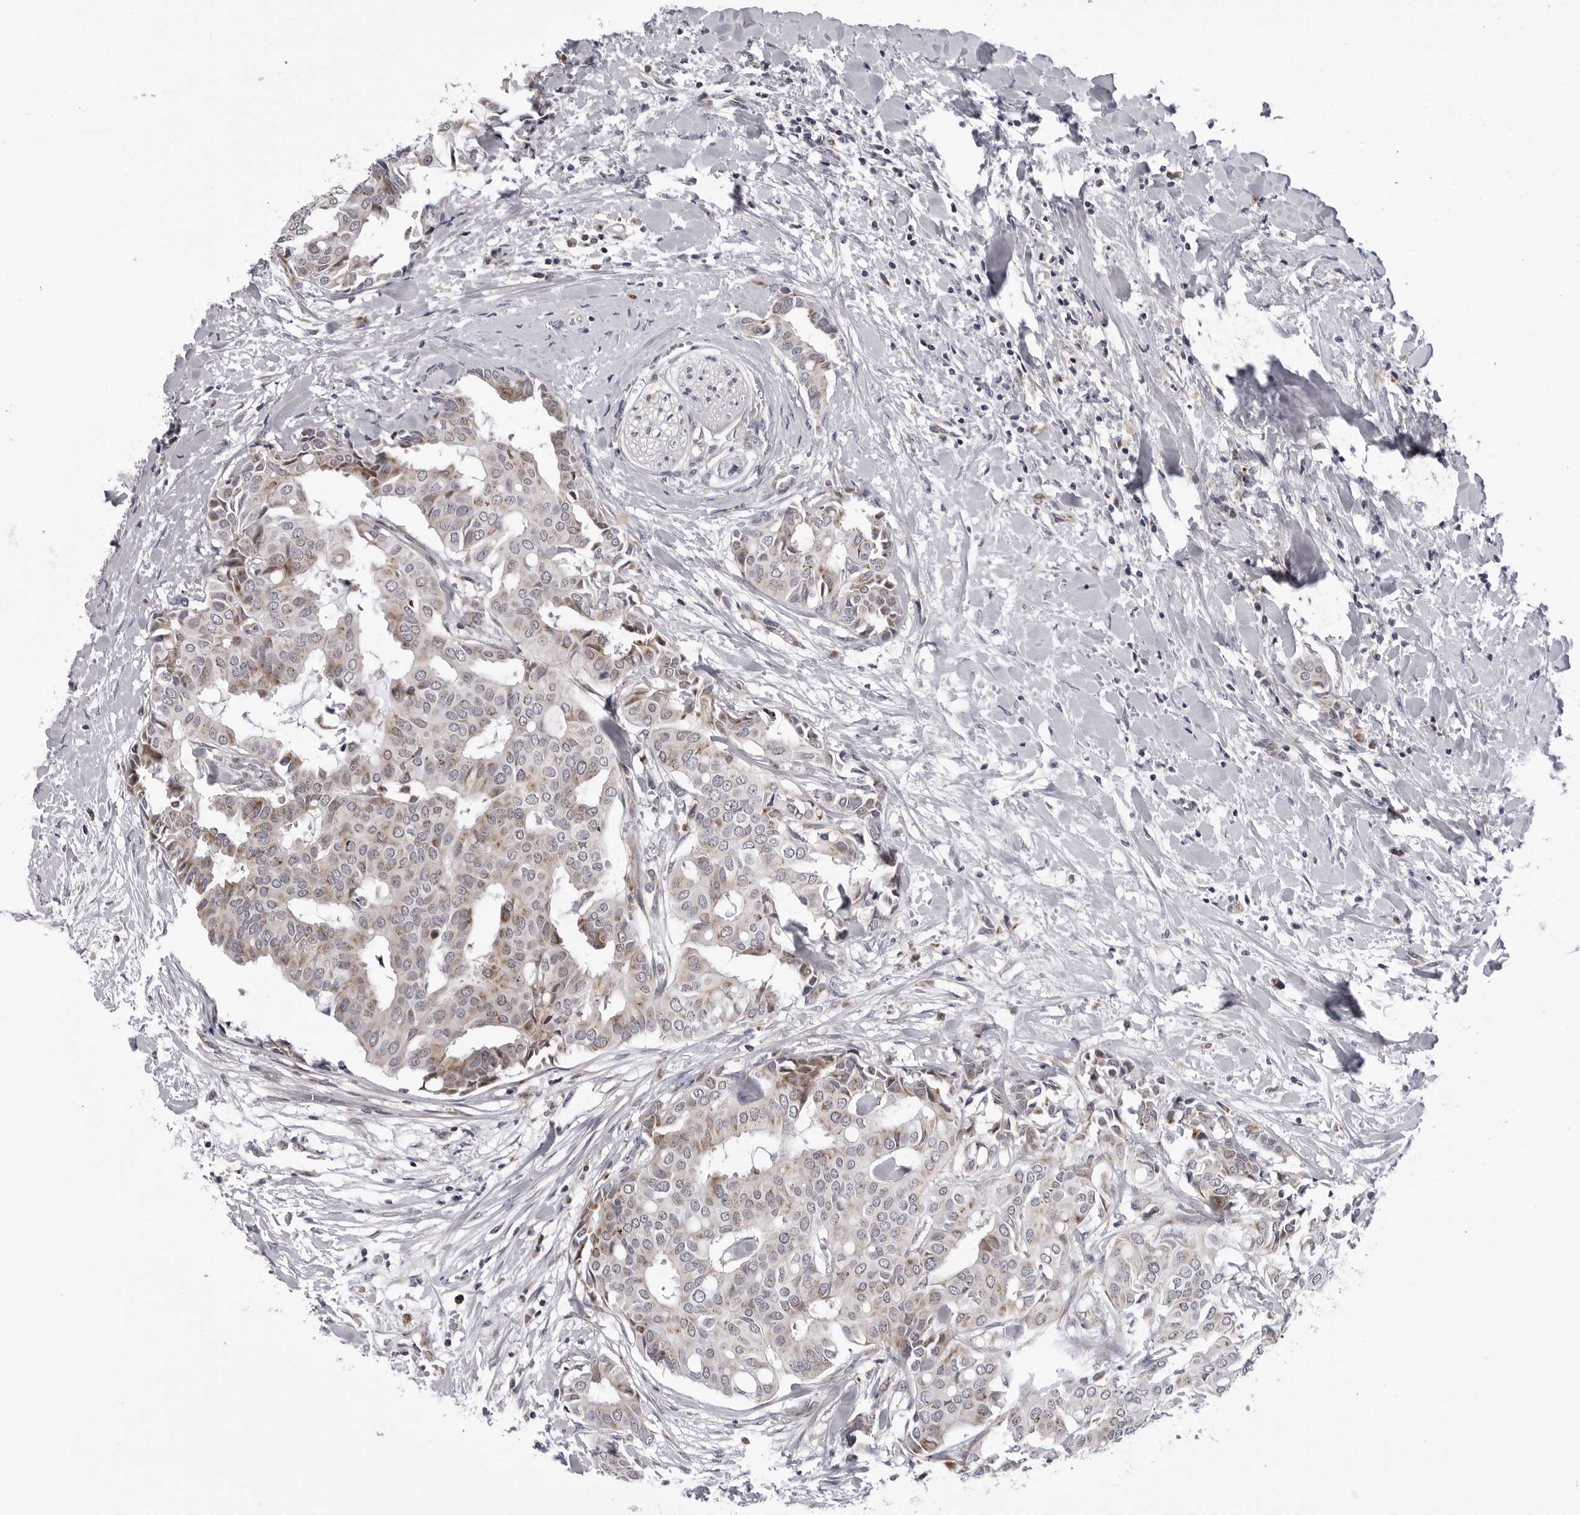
{"staining": {"intensity": "weak", "quantity": "<25%", "location": "cytoplasmic/membranous"}, "tissue": "head and neck cancer", "cell_type": "Tumor cells", "image_type": "cancer", "snomed": [{"axis": "morphology", "description": "Adenocarcinoma, NOS"}, {"axis": "topography", "description": "Salivary gland"}, {"axis": "topography", "description": "Head-Neck"}], "caption": "High power microscopy photomicrograph of an IHC histopathology image of head and neck cancer, revealing no significant staining in tumor cells.", "gene": "CDK20", "patient": {"sex": "female", "age": 59}}